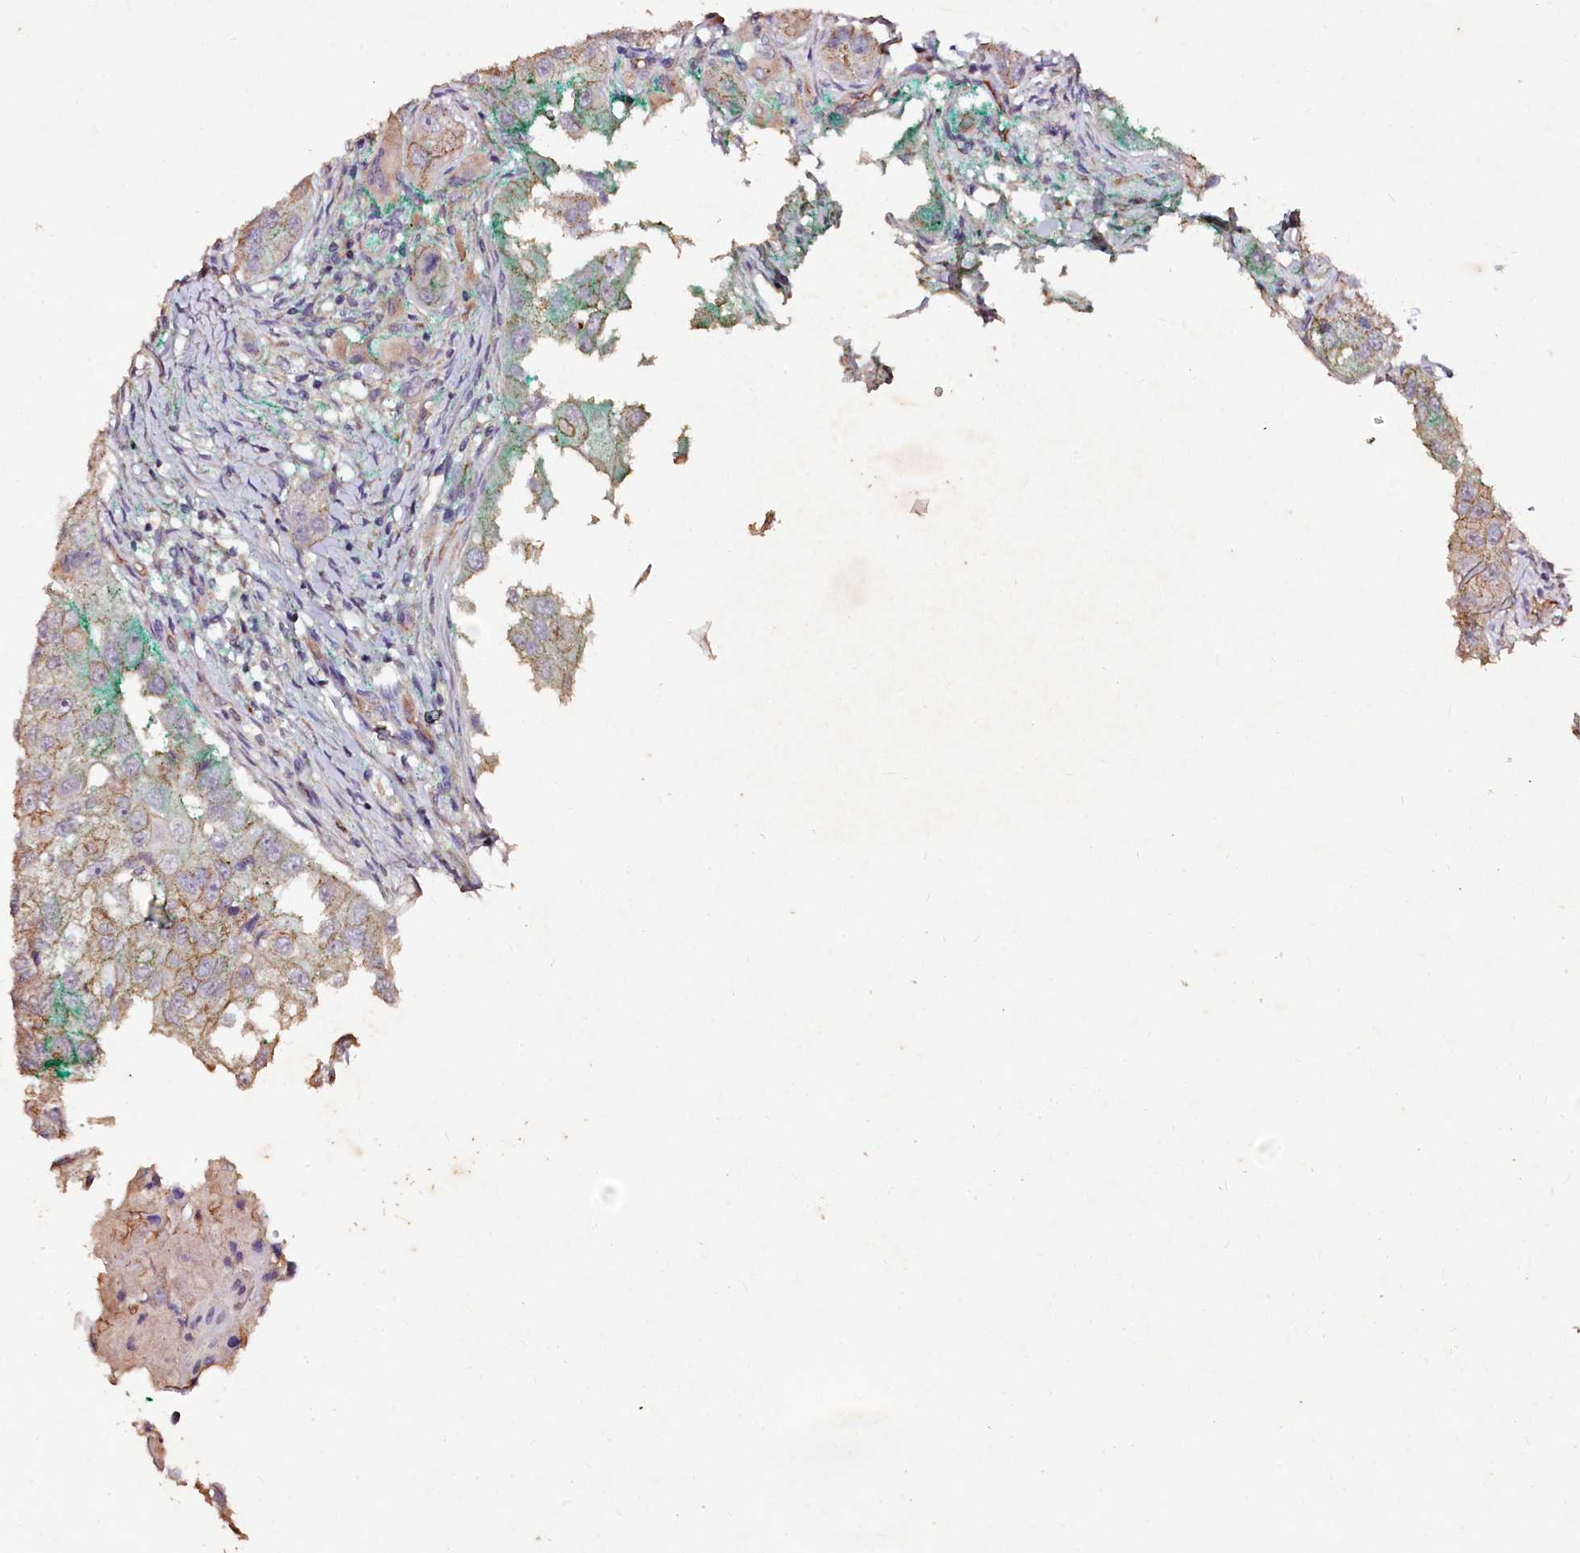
{"staining": {"intensity": "weak", "quantity": "<25%", "location": "cytoplasmic/membranous"}, "tissue": "head and neck cancer", "cell_type": "Tumor cells", "image_type": "cancer", "snomed": [{"axis": "morphology", "description": "Normal tissue, NOS"}, {"axis": "morphology", "description": "Squamous cell carcinoma, NOS"}, {"axis": "topography", "description": "Skeletal muscle"}, {"axis": "topography", "description": "Head-Neck"}], "caption": "This is a histopathology image of IHC staining of head and neck cancer, which shows no staining in tumor cells.", "gene": "VPS36", "patient": {"sex": "male", "age": 51}}